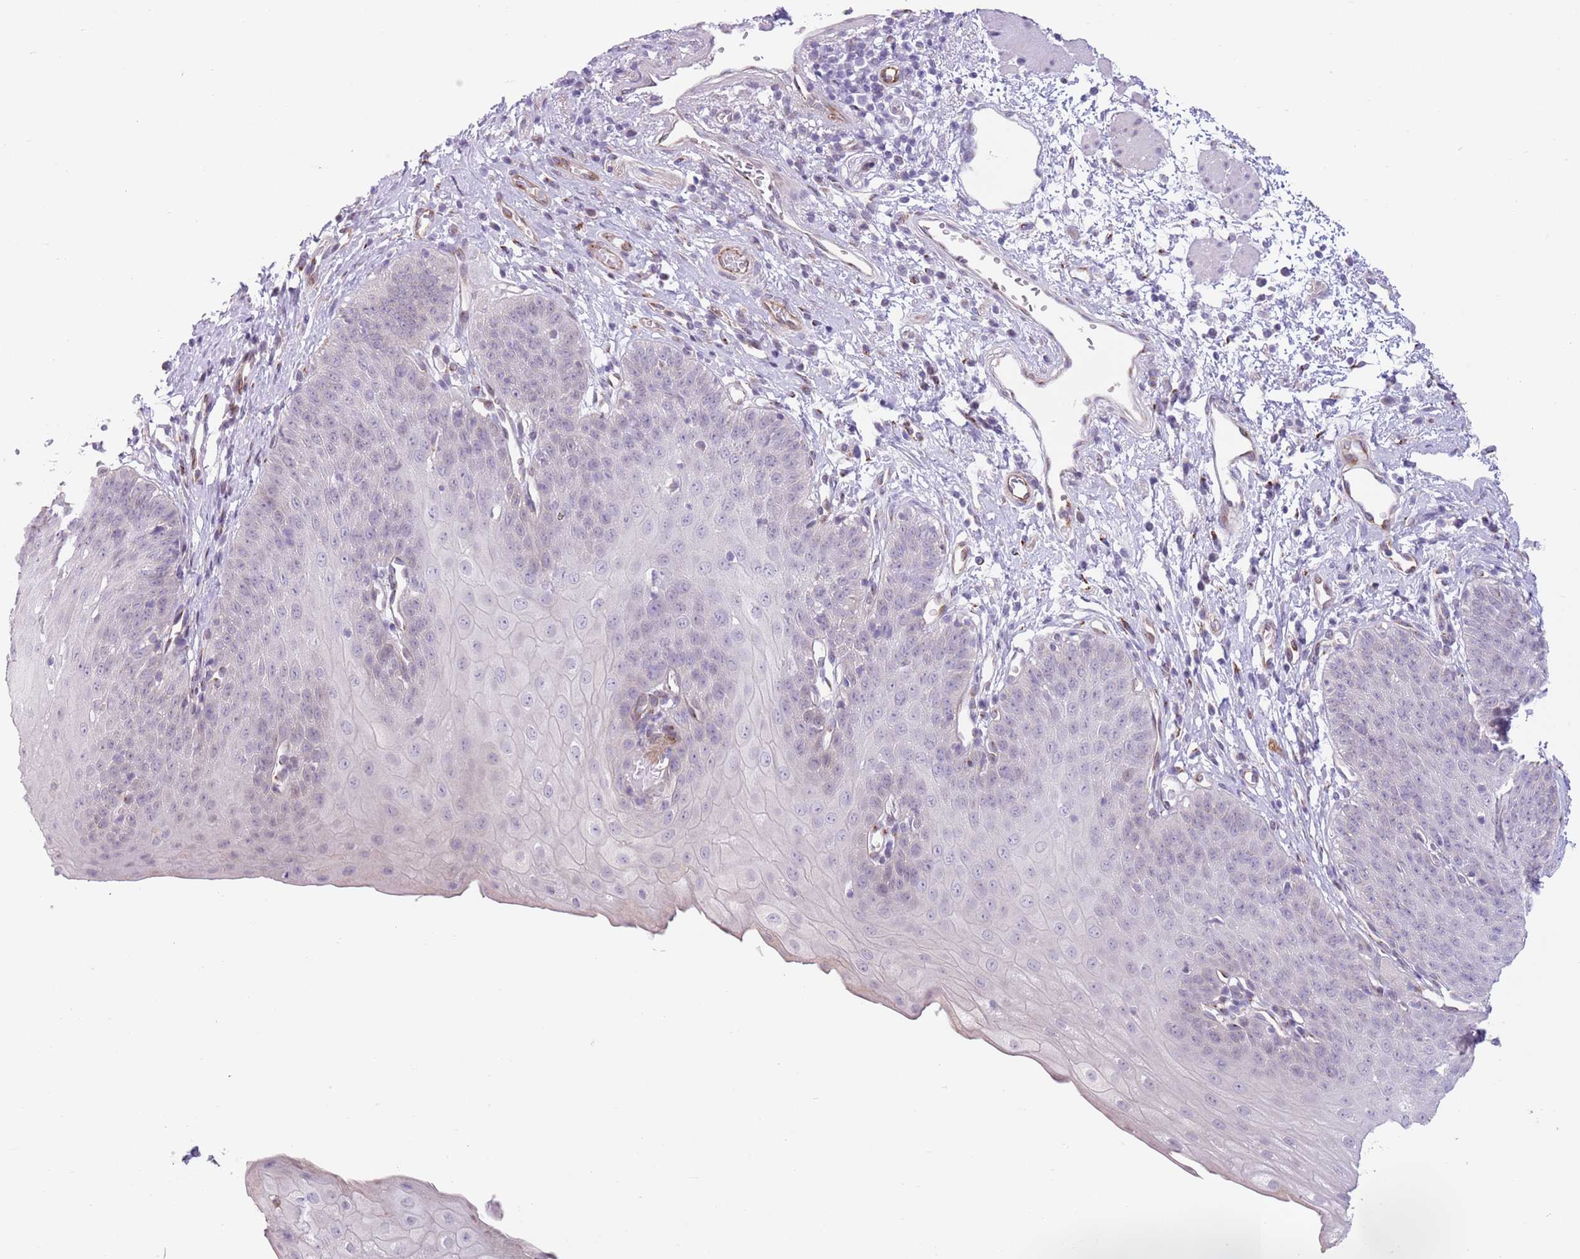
{"staining": {"intensity": "negative", "quantity": "none", "location": "none"}, "tissue": "esophagus", "cell_type": "Squamous epithelial cells", "image_type": "normal", "snomed": [{"axis": "morphology", "description": "Normal tissue, NOS"}, {"axis": "topography", "description": "Esophagus"}], "caption": "DAB immunohistochemical staining of normal human esophagus exhibits no significant staining in squamous epithelial cells.", "gene": "C20orf96", "patient": {"sex": "male", "age": 71}}